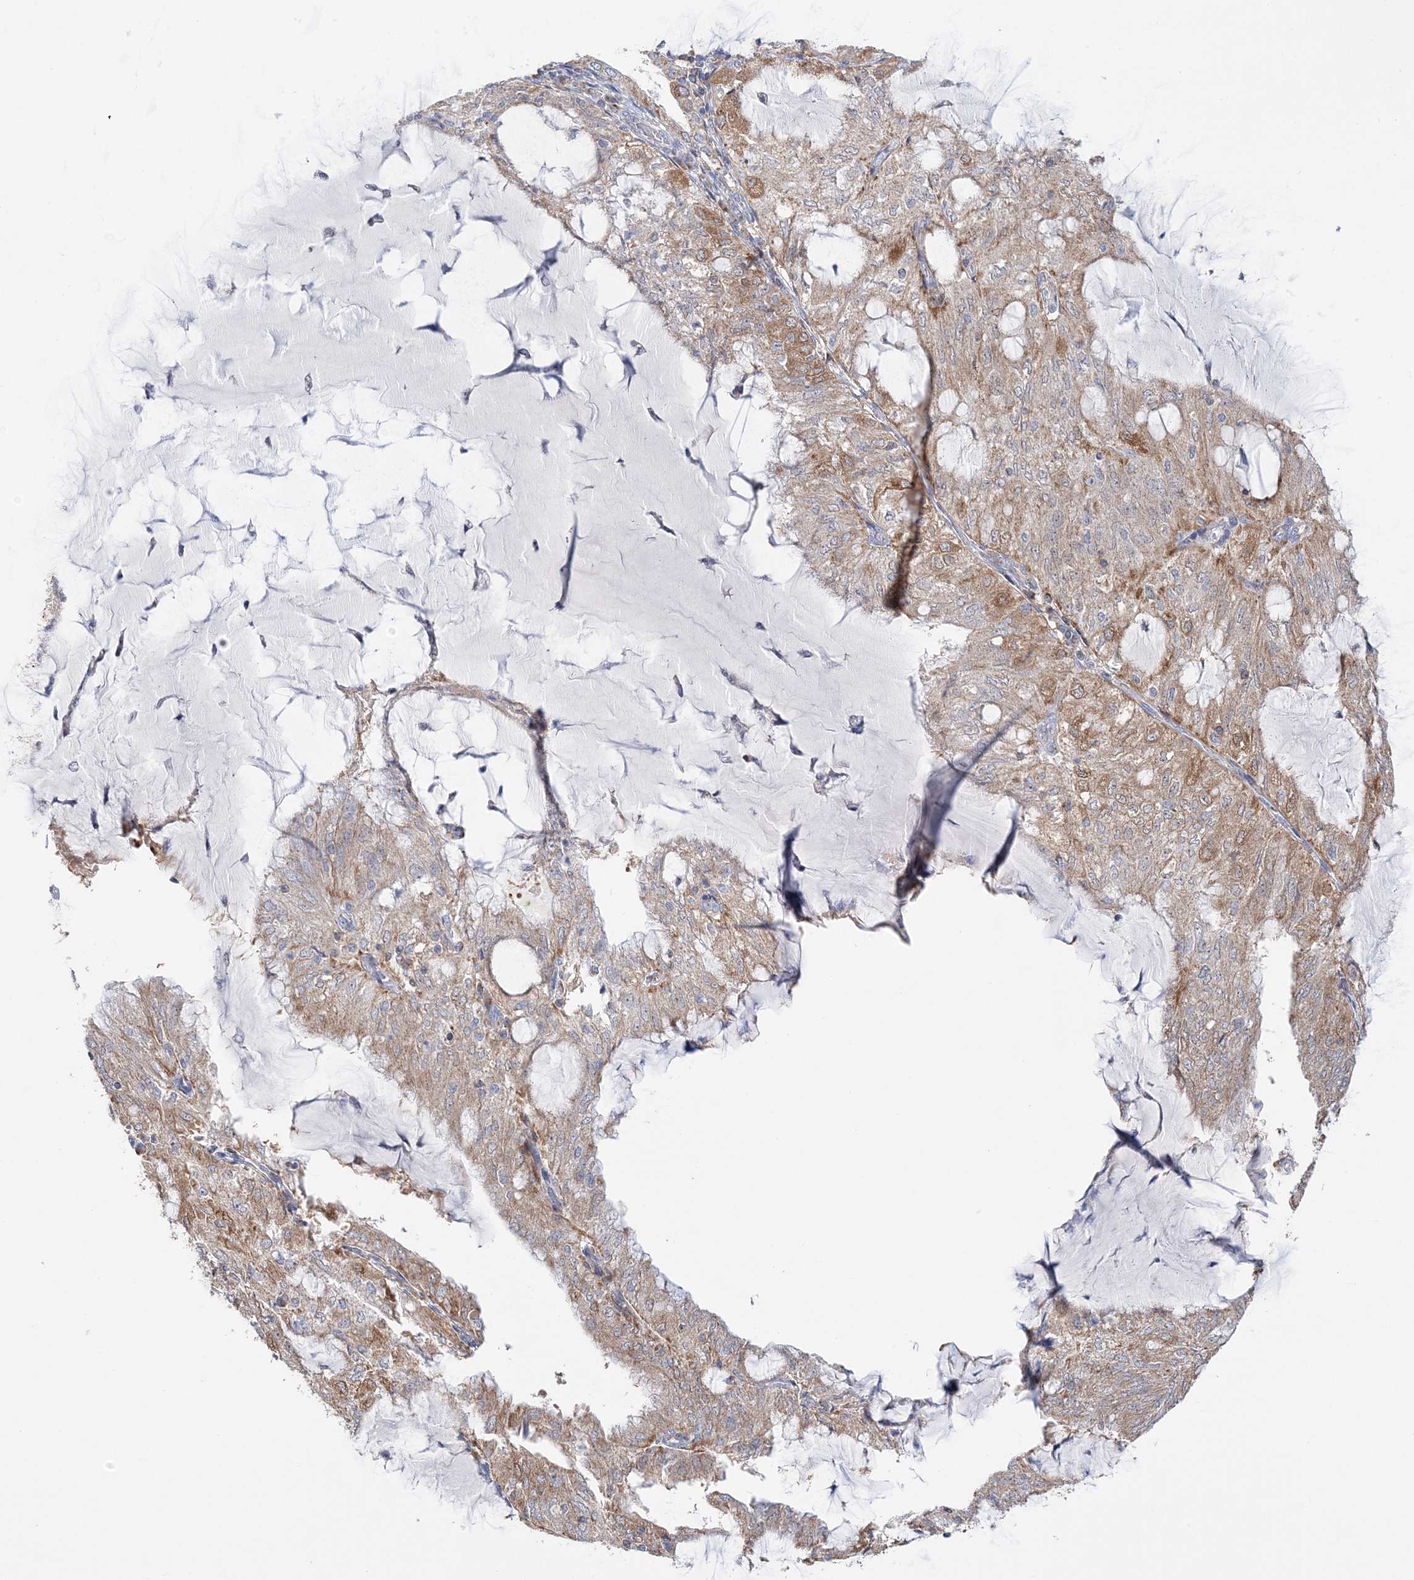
{"staining": {"intensity": "moderate", "quantity": ">75%", "location": "cytoplasmic/membranous"}, "tissue": "endometrial cancer", "cell_type": "Tumor cells", "image_type": "cancer", "snomed": [{"axis": "morphology", "description": "Adenocarcinoma, NOS"}, {"axis": "topography", "description": "Endometrium"}], "caption": "The photomicrograph reveals immunohistochemical staining of adenocarcinoma (endometrial). There is moderate cytoplasmic/membranous staining is appreciated in about >75% of tumor cells.", "gene": "TTC32", "patient": {"sex": "female", "age": 81}}